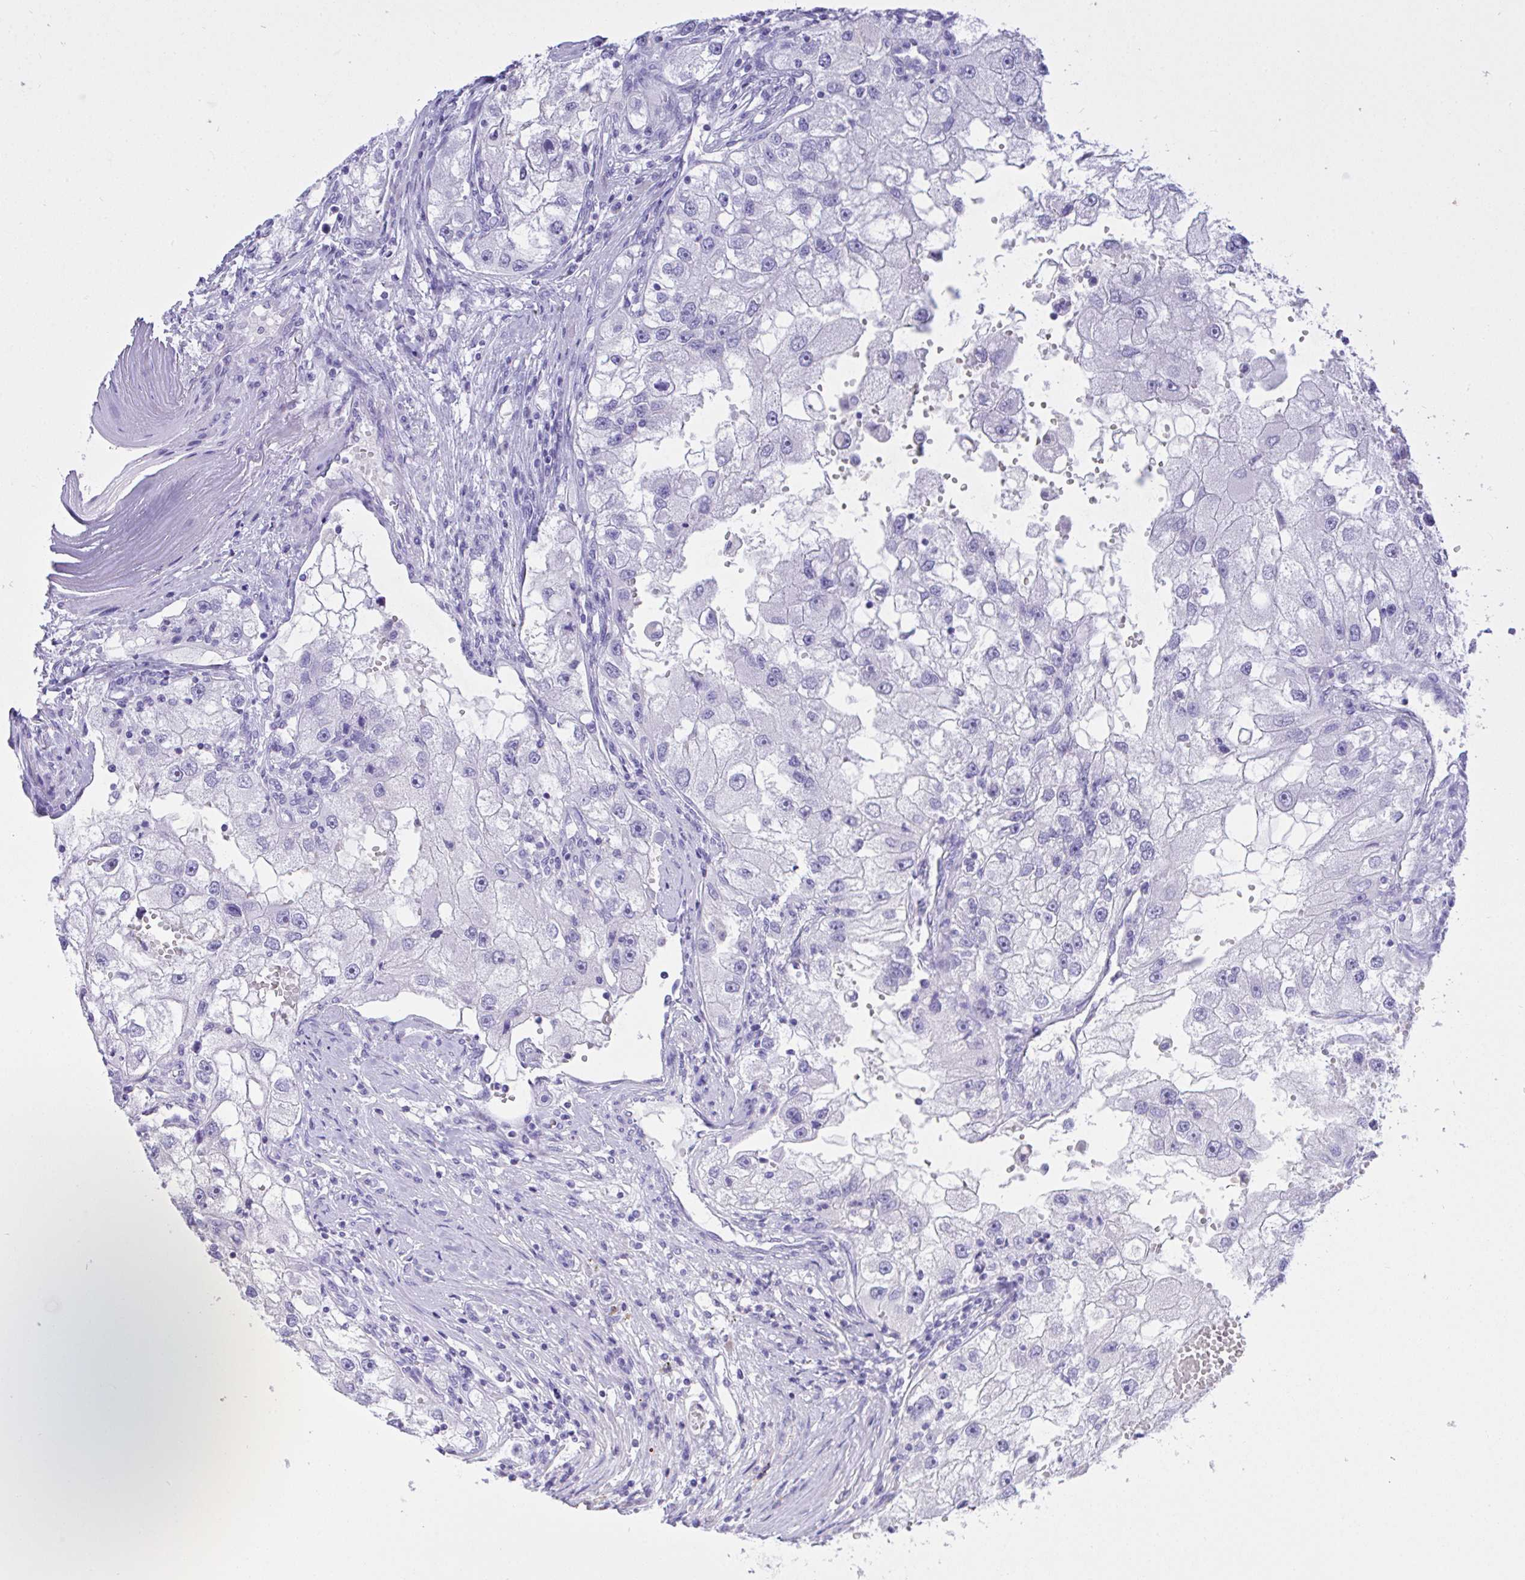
{"staining": {"intensity": "negative", "quantity": "none", "location": "none"}, "tissue": "renal cancer", "cell_type": "Tumor cells", "image_type": "cancer", "snomed": [{"axis": "morphology", "description": "Adenocarcinoma, NOS"}, {"axis": "topography", "description": "Kidney"}], "caption": "This is an IHC image of renal adenocarcinoma. There is no staining in tumor cells.", "gene": "AKR1D1", "patient": {"sex": "male", "age": 63}}